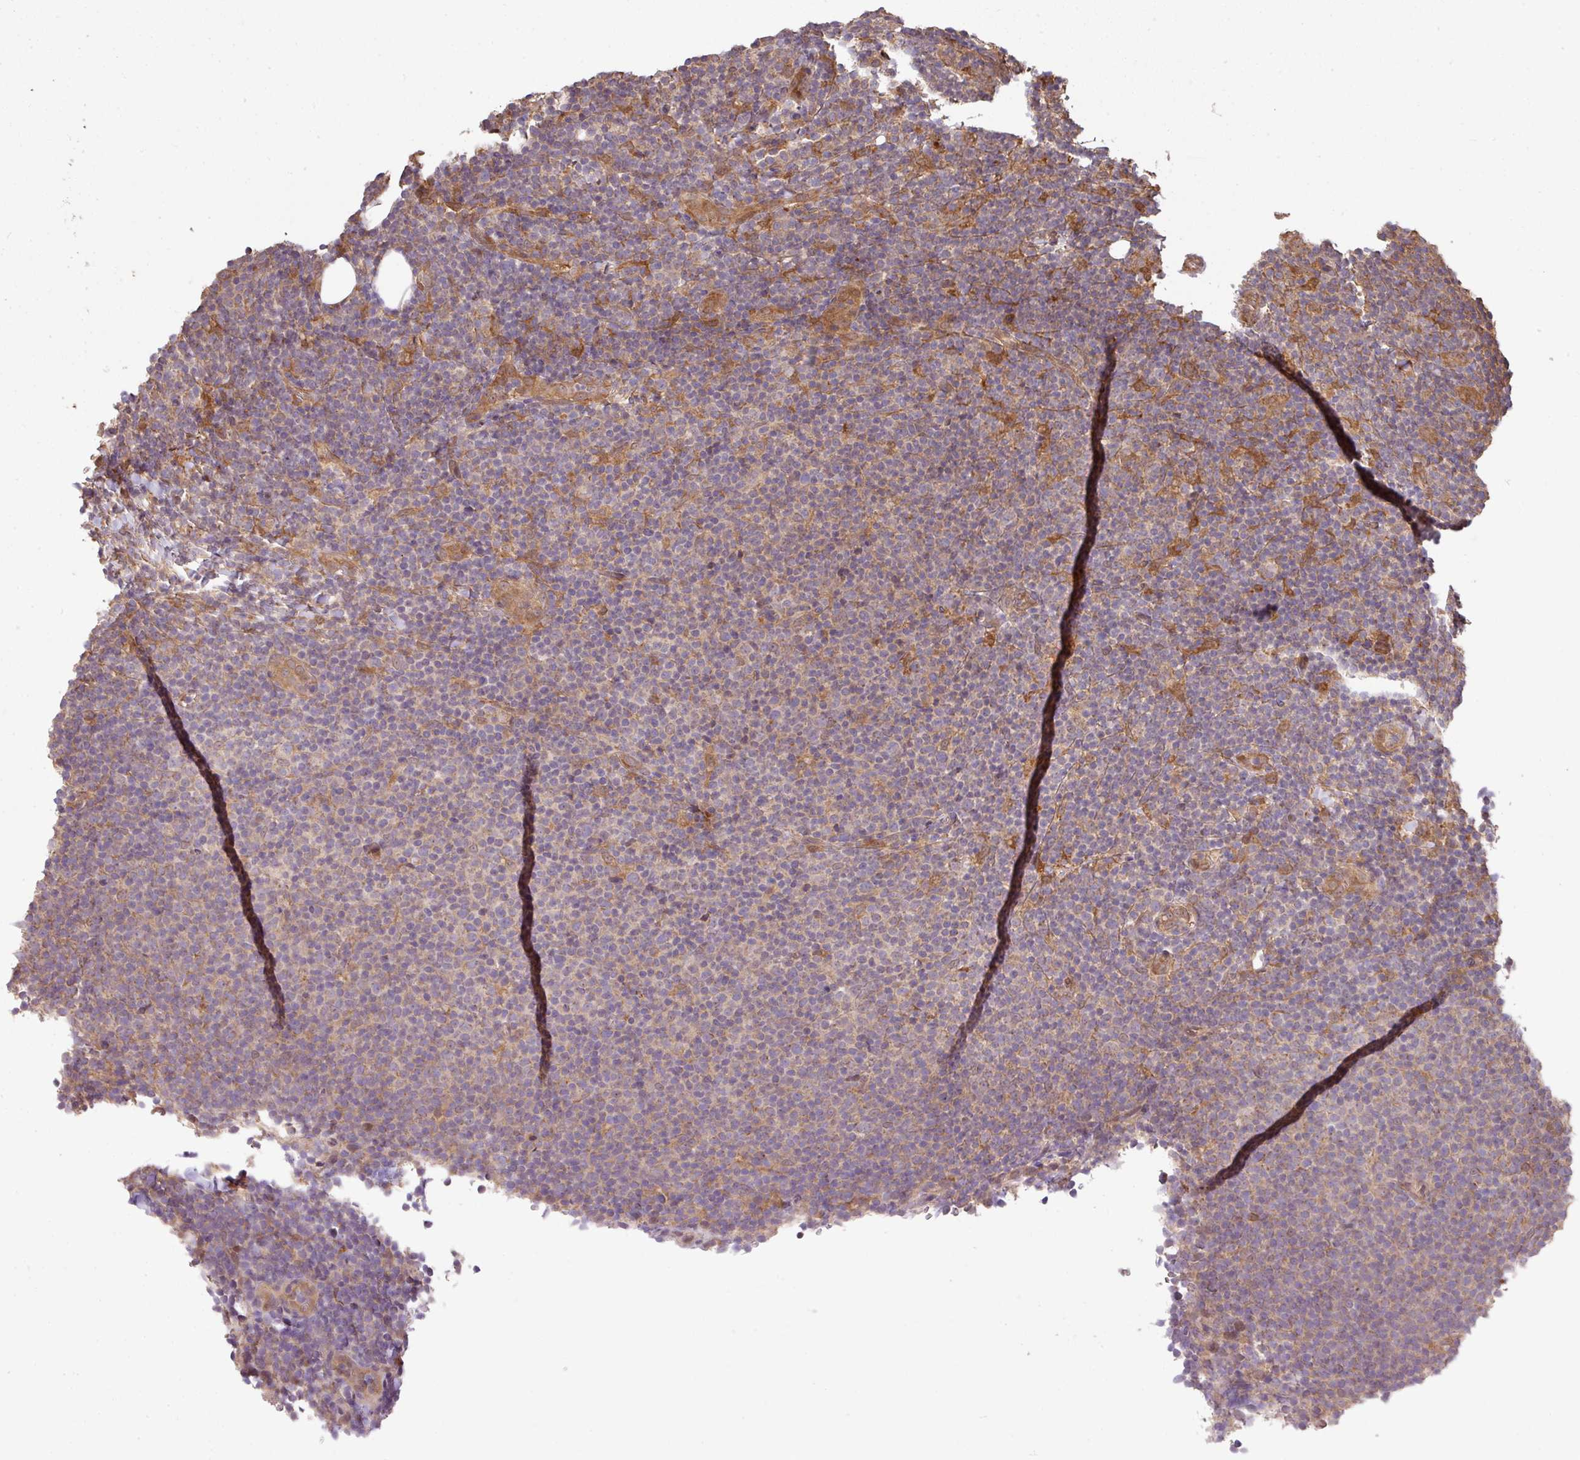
{"staining": {"intensity": "weak", "quantity": "<25%", "location": "cytoplasmic/membranous"}, "tissue": "lymphoma", "cell_type": "Tumor cells", "image_type": "cancer", "snomed": [{"axis": "morphology", "description": "Malignant lymphoma, non-Hodgkin's type, Low grade"}, {"axis": "topography", "description": "Lymph node"}], "caption": "This is a image of immunohistochemistry (IHC) staining of low-grade malignant lymphoma, non-Hodgkin's type, which shows no expression in tumor cells.", "gene": "ARPIN", "patient": {"sex": "male", "age": 66}}